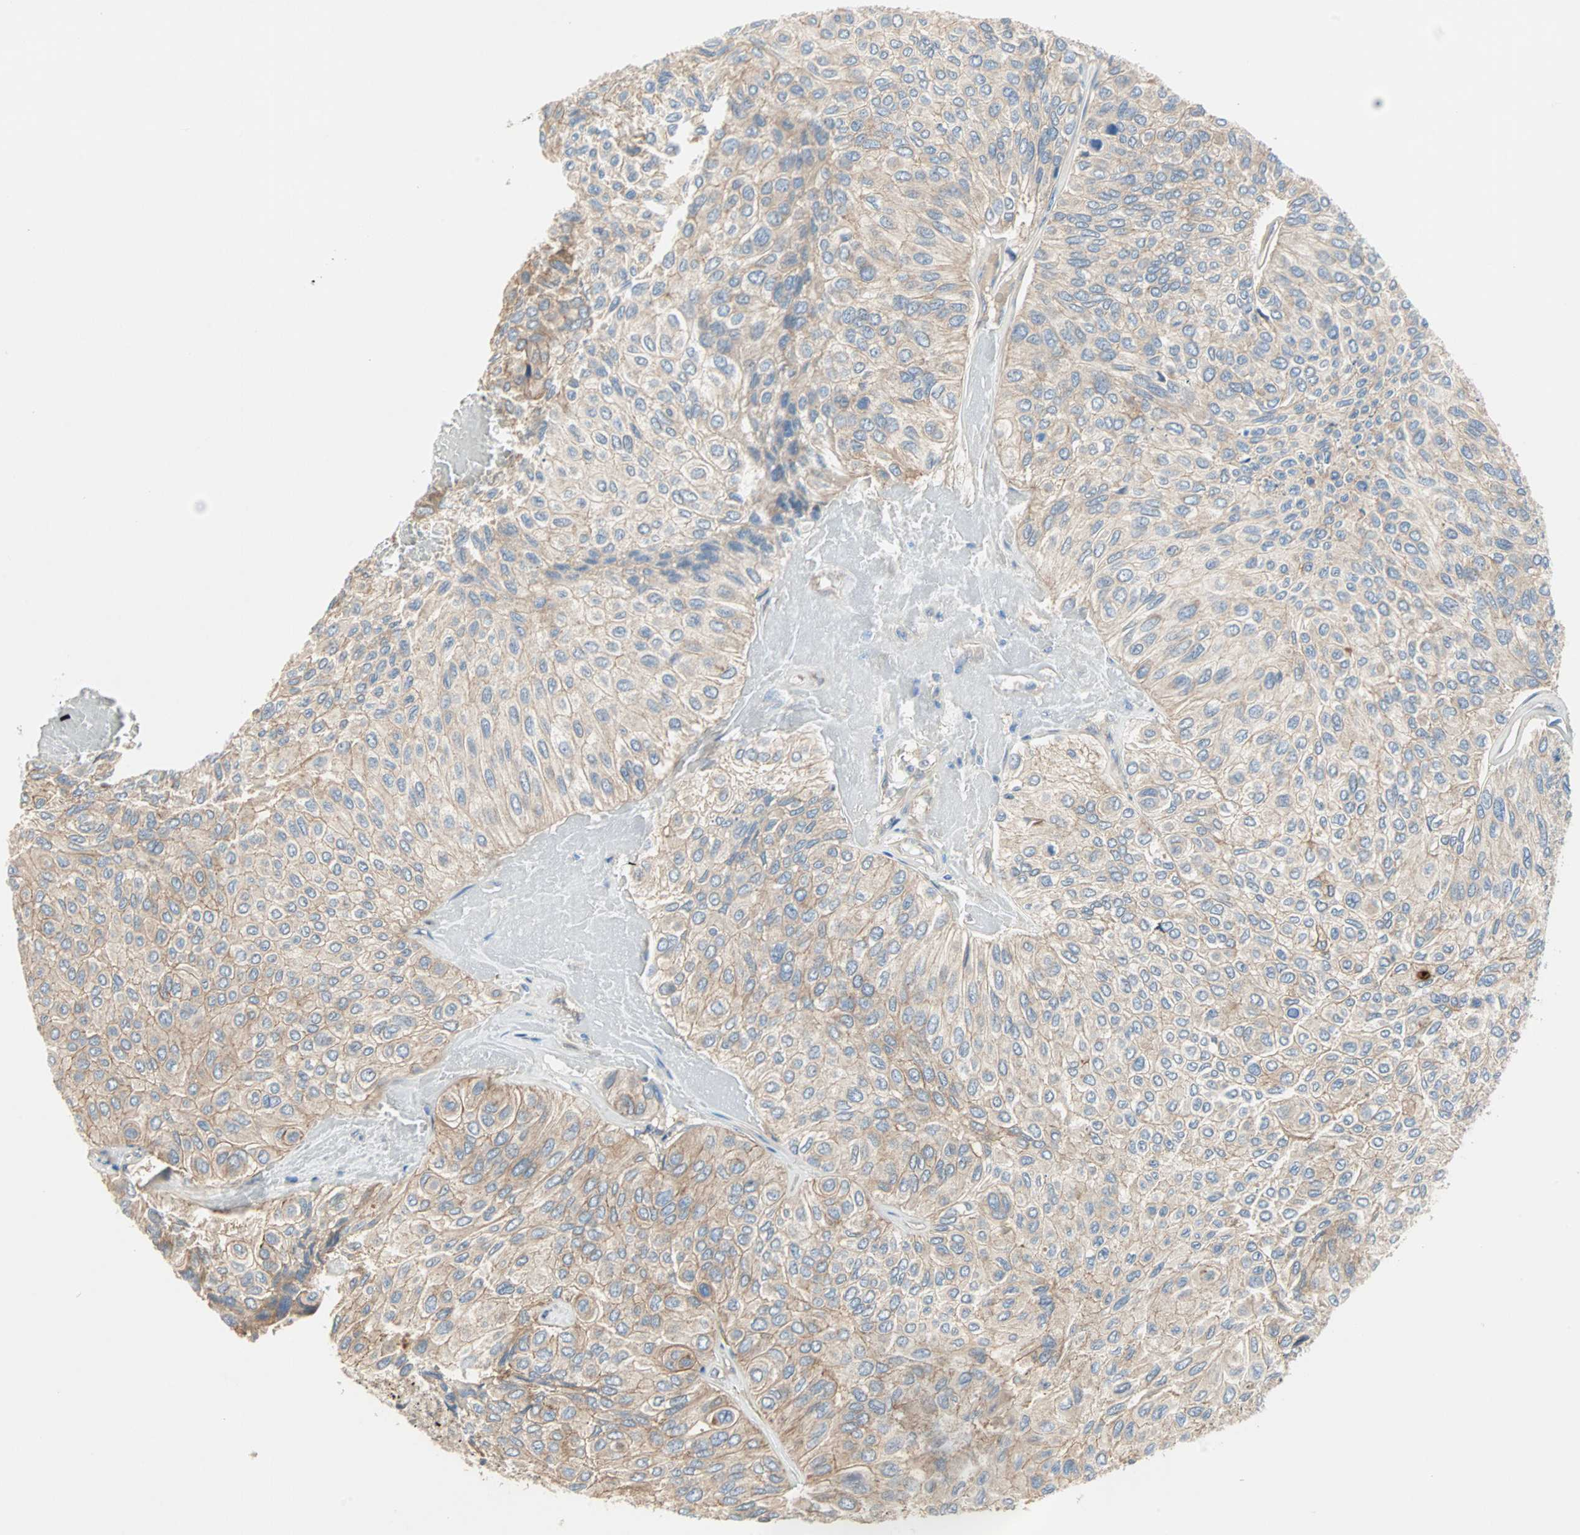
{"staining": {"intensity": "weak", "quantity": ">75%", "location": "cytoplasmic/membranous"}, "tissue": "urothelial cancer", "cell_type": "Tumor cells", "image_type": "cancer", "snomed": [{"axis": "morphology", "description": "Urothelial carcinoma, High grade"}, {"axis": "topography", "description": "Urinary bladder"}], "caption": "Weak cytoplasmic/membranous expression is present in approximately >75% of tumor cells in high-grade urothelial carcinoma.", "gene": "PDE8A", "patient": {"sex": "male", "age": 66}}